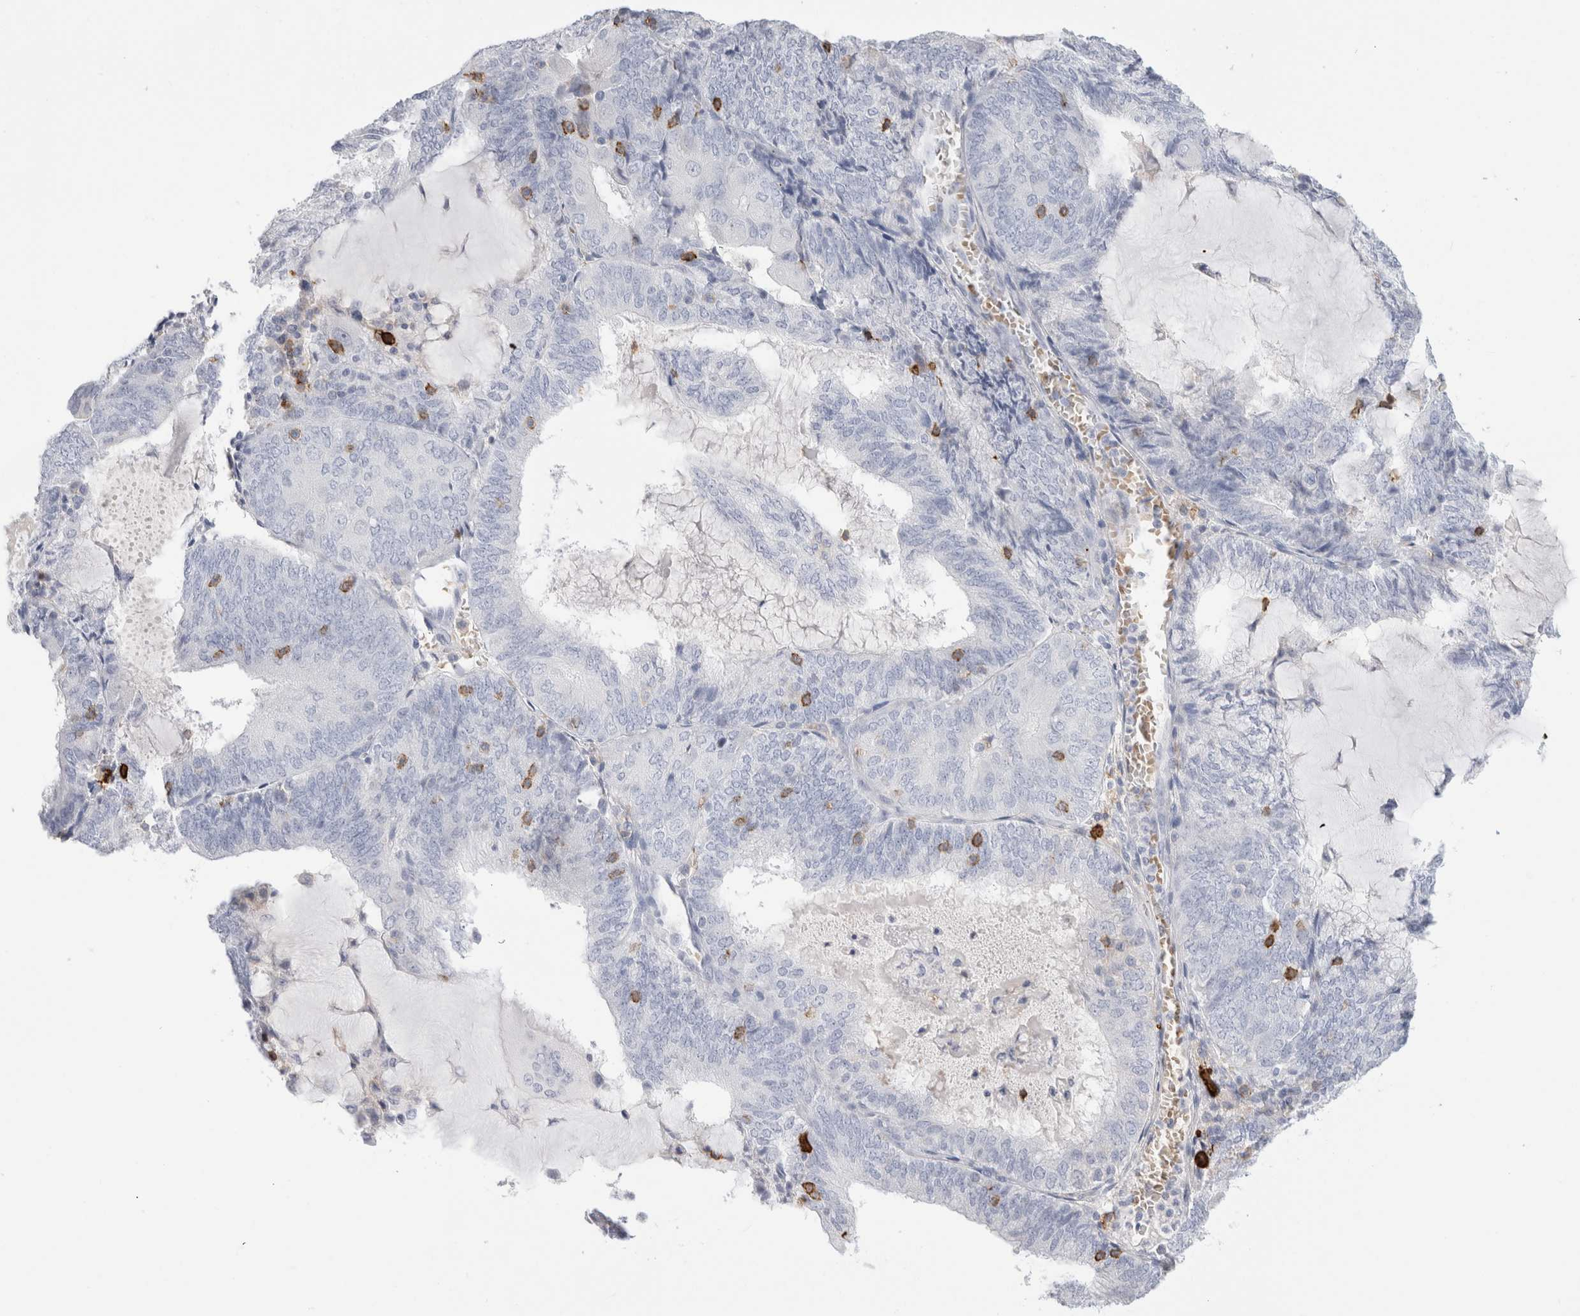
{"staining": {"intensity": "negative", "quantity": "none", "location": "none"}, "tissue": "endometrial cancer", "cell_type": "Tumor cells", "image_type": "cancer", "snomed": [{"axis": "morphology", "description": "Adenocarcinoma, NOS"}, {"axis": "topography", "description": "Endometrium"}], "caption": "The histopathology image reveals no significant staining in tumor cells of endometrial cancer (adenocarcinoma).", "gene": "CD38", "patient": {"sex": "female", "age": 81}}